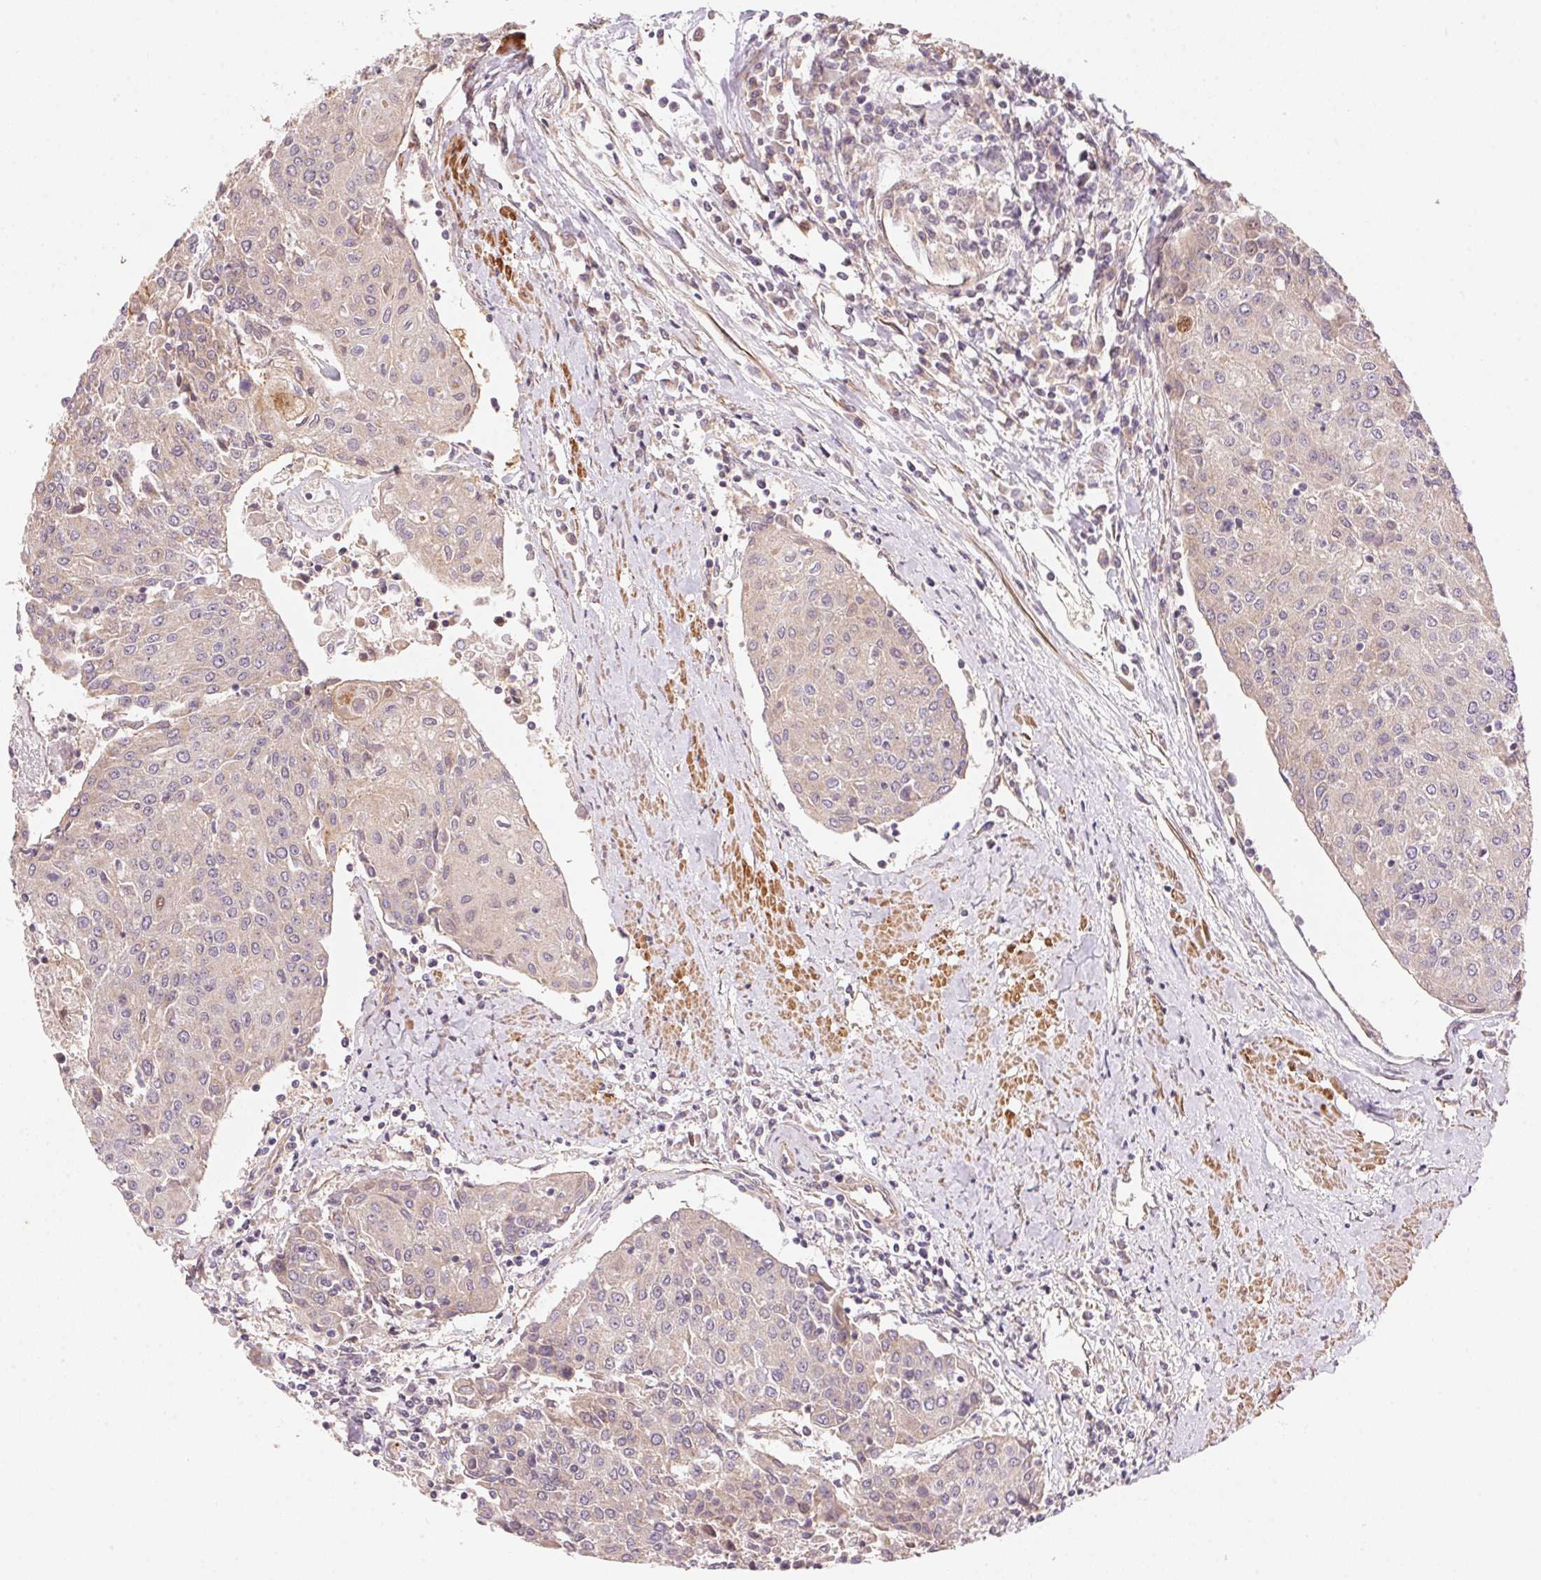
{"staining": {"intensity": "negative", "quantity": "none", "location": "none"}, "tissue": "urothelial cancer", "cell_type": "Tumor cells", "image_type": "cancer", "snomed": [{"axis": "morphology", "description": "Urothelial carcinoma, High grade"}, {"axis": "topography", "description": "Urinary bladder"}], "caption": "Urothelial carcinoma (high-grade) was stained to show a protein in brown. There is no significant positivity in tumor cells.", "gene": "TNIP2", "patient": {"sex": "female", "age": 85}}